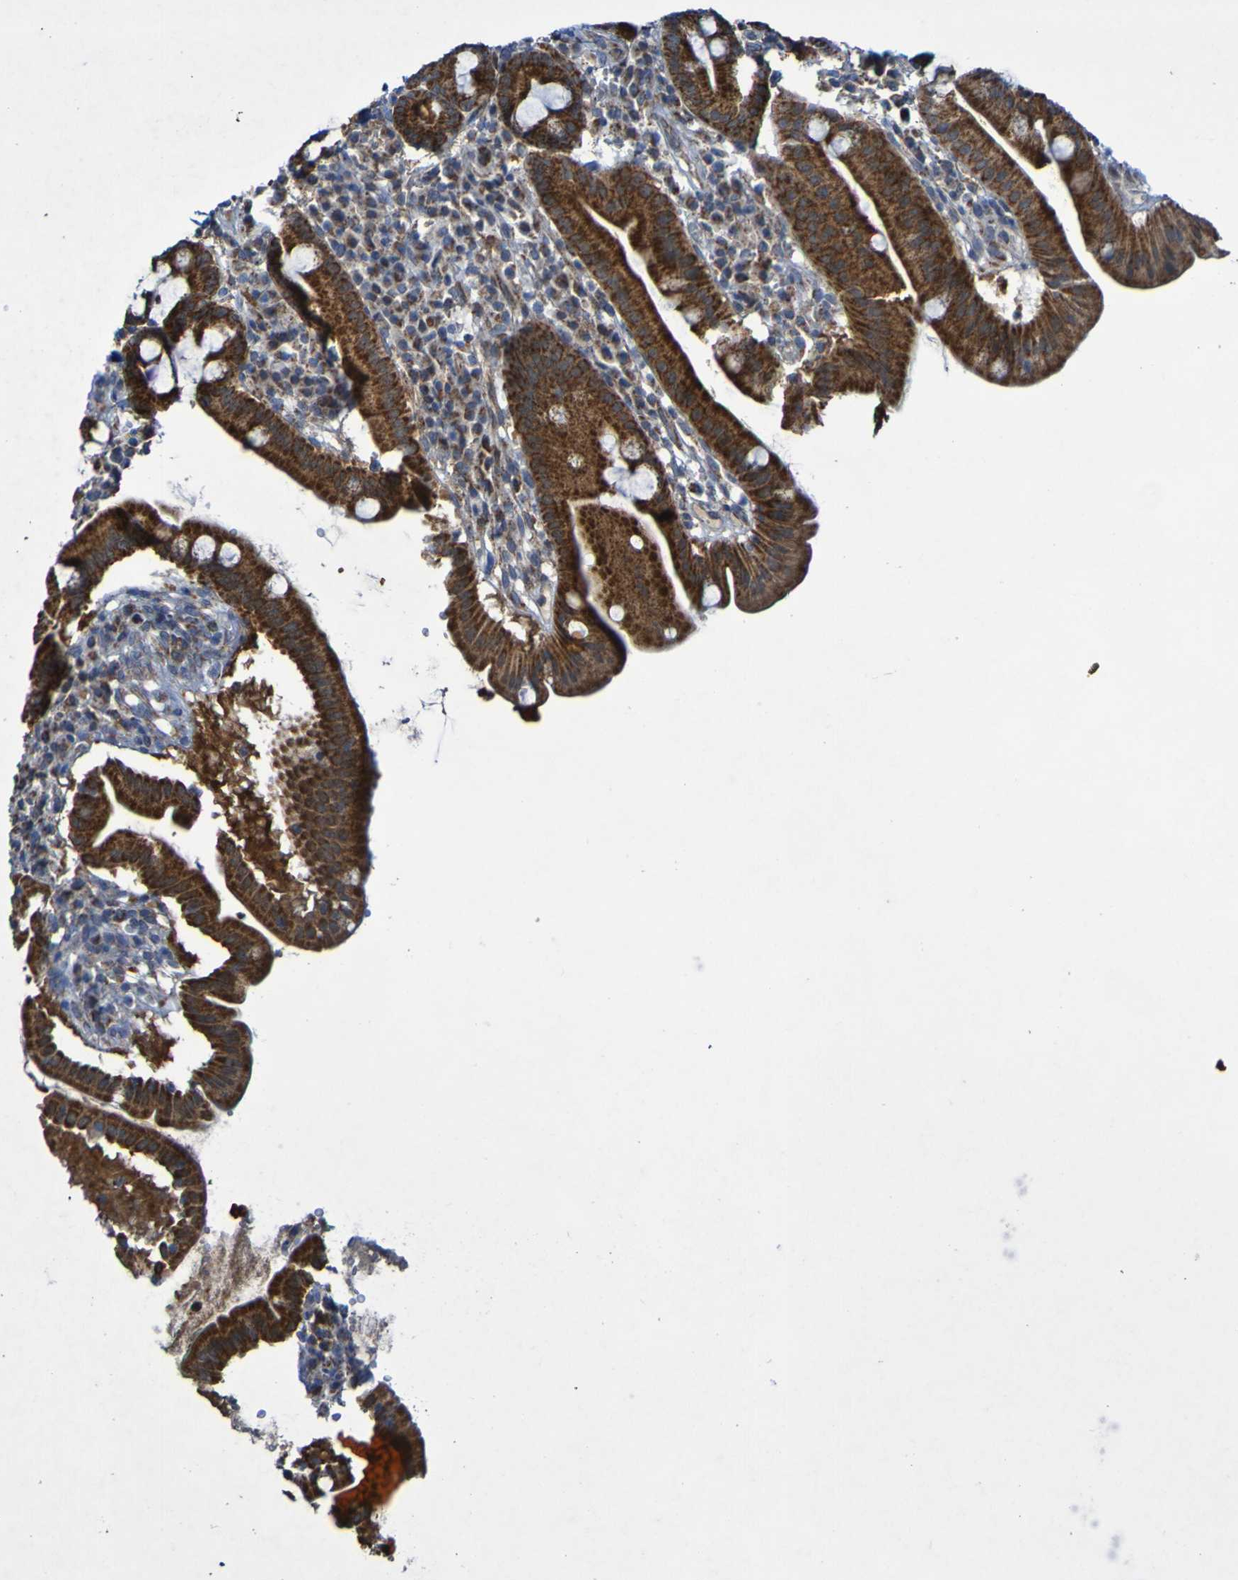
{"staining": {"intensity": "strong", "quantity": ">75%", "location": "cytoplasmic/membranous"}, "tissue": "duodenum", "cell_type": "Glandular cells", "image_type": "normal", "snomed": [{"axis": "morphology", "description": "Normal tissue, NOS"}, {"axis": "topography", "description": "Duodenum"}], "caption": "There is high levels of strong cytoplasmic/membranous expression in glandular cells of normal duodenum, as demonstrated by immunohistochemical staining (brown color).", "gene": "CCDC51", "patient": {"sex": "male", "age": 50}}